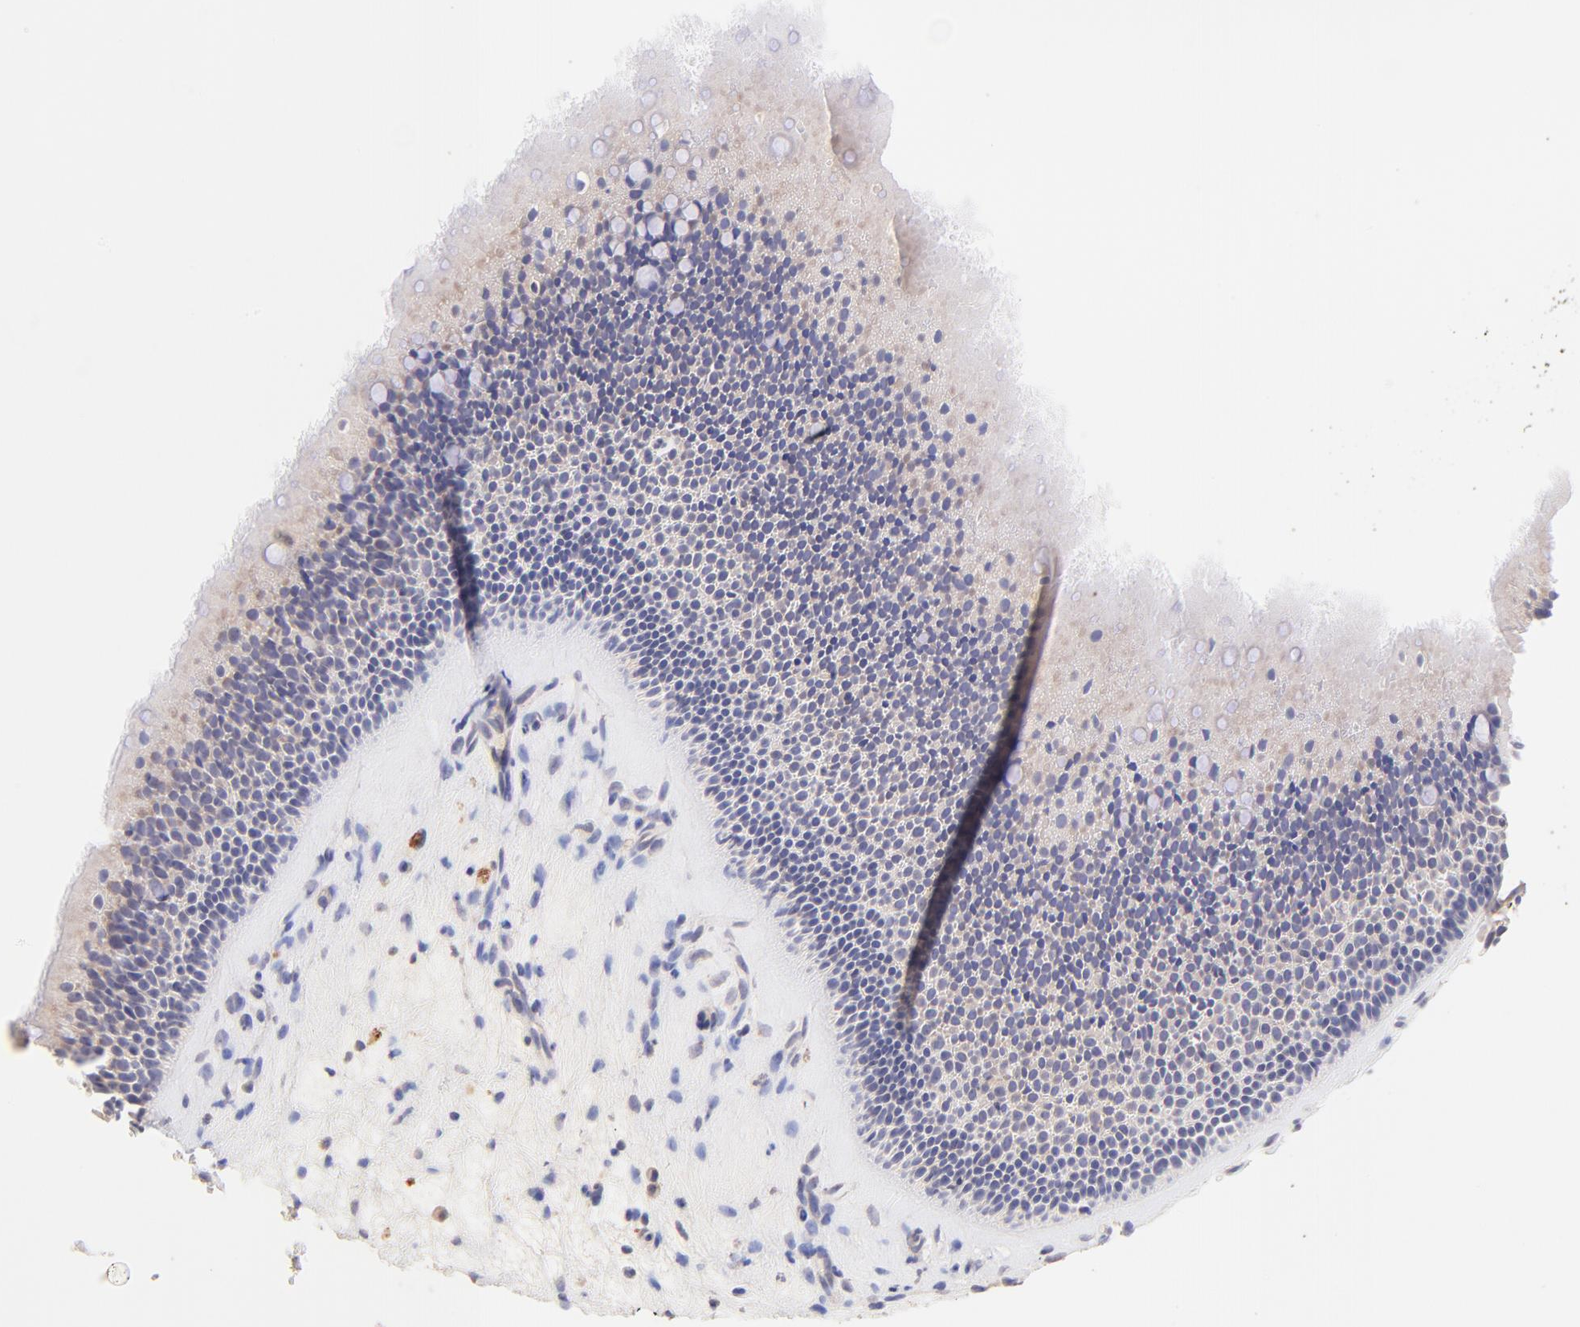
{"staining": {"intensity": "moderate", "quantity": "25%-75%", "location": "cytoplasmic/membranous"}, "tissue": "nasopharynx", "cell_type": "Respiratory epithelial cells", "image_type": "normal", "snomed": [{"axis": "morphology", "description": "Normal tissue, NOS"}, {"axis": "topography", "description": "Nasopharynx"}], "caption": "The immunohistochemical stain highlights moderate cytoplasmic/membranous expression in respiratory epithelial cells of benign nasopharynx. (DAB IHC with brightfield microscopy, high magnification).", "gene": "RPL11", "patient": {"sex": "female", "age": 78}}